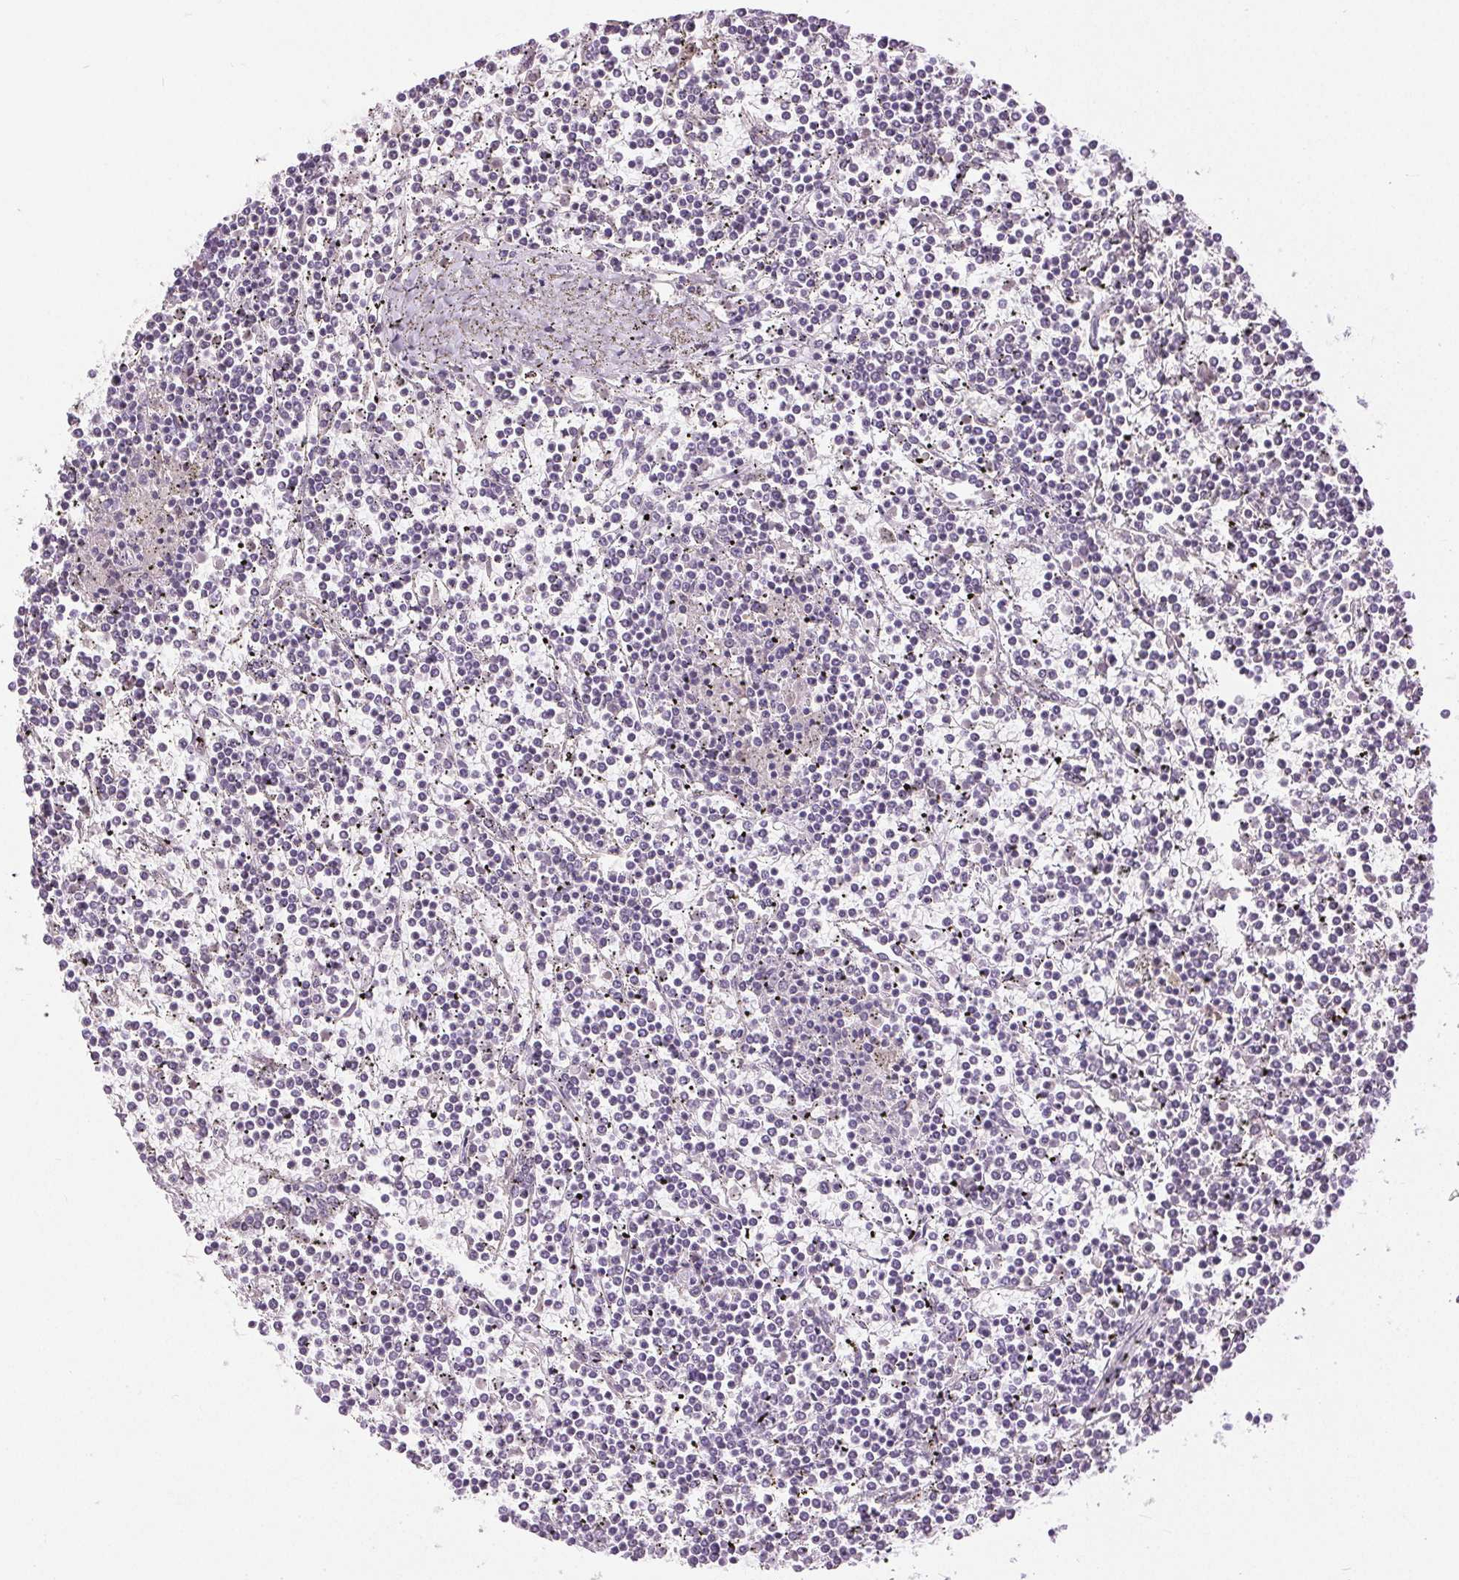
{"staining": {"intensity": "negative", "quantity": "none", "location": "none"}, "tissue": "lymphoma", "cell_type": "Tumor cells", "image_type": "cancer", "snomed": [{"axis": "morphology", "description": "Malignant lymphoma, non-Hodgkin's type, Low grade"}, {"axis": "topography", "description": "Spleen"}], "caption": "A micrograph of malignant lymphoma, non-Hodgkin's type (low-grade) stained for a protein displays no brown staining in tumor cells. Brightfield microscopy of immunohistochemistry stained with DAB (brown) and hematoxylin (blue), captured at high magnification.", "gene": "DSG3", "patient": {"sex": "female", "age": 19}}